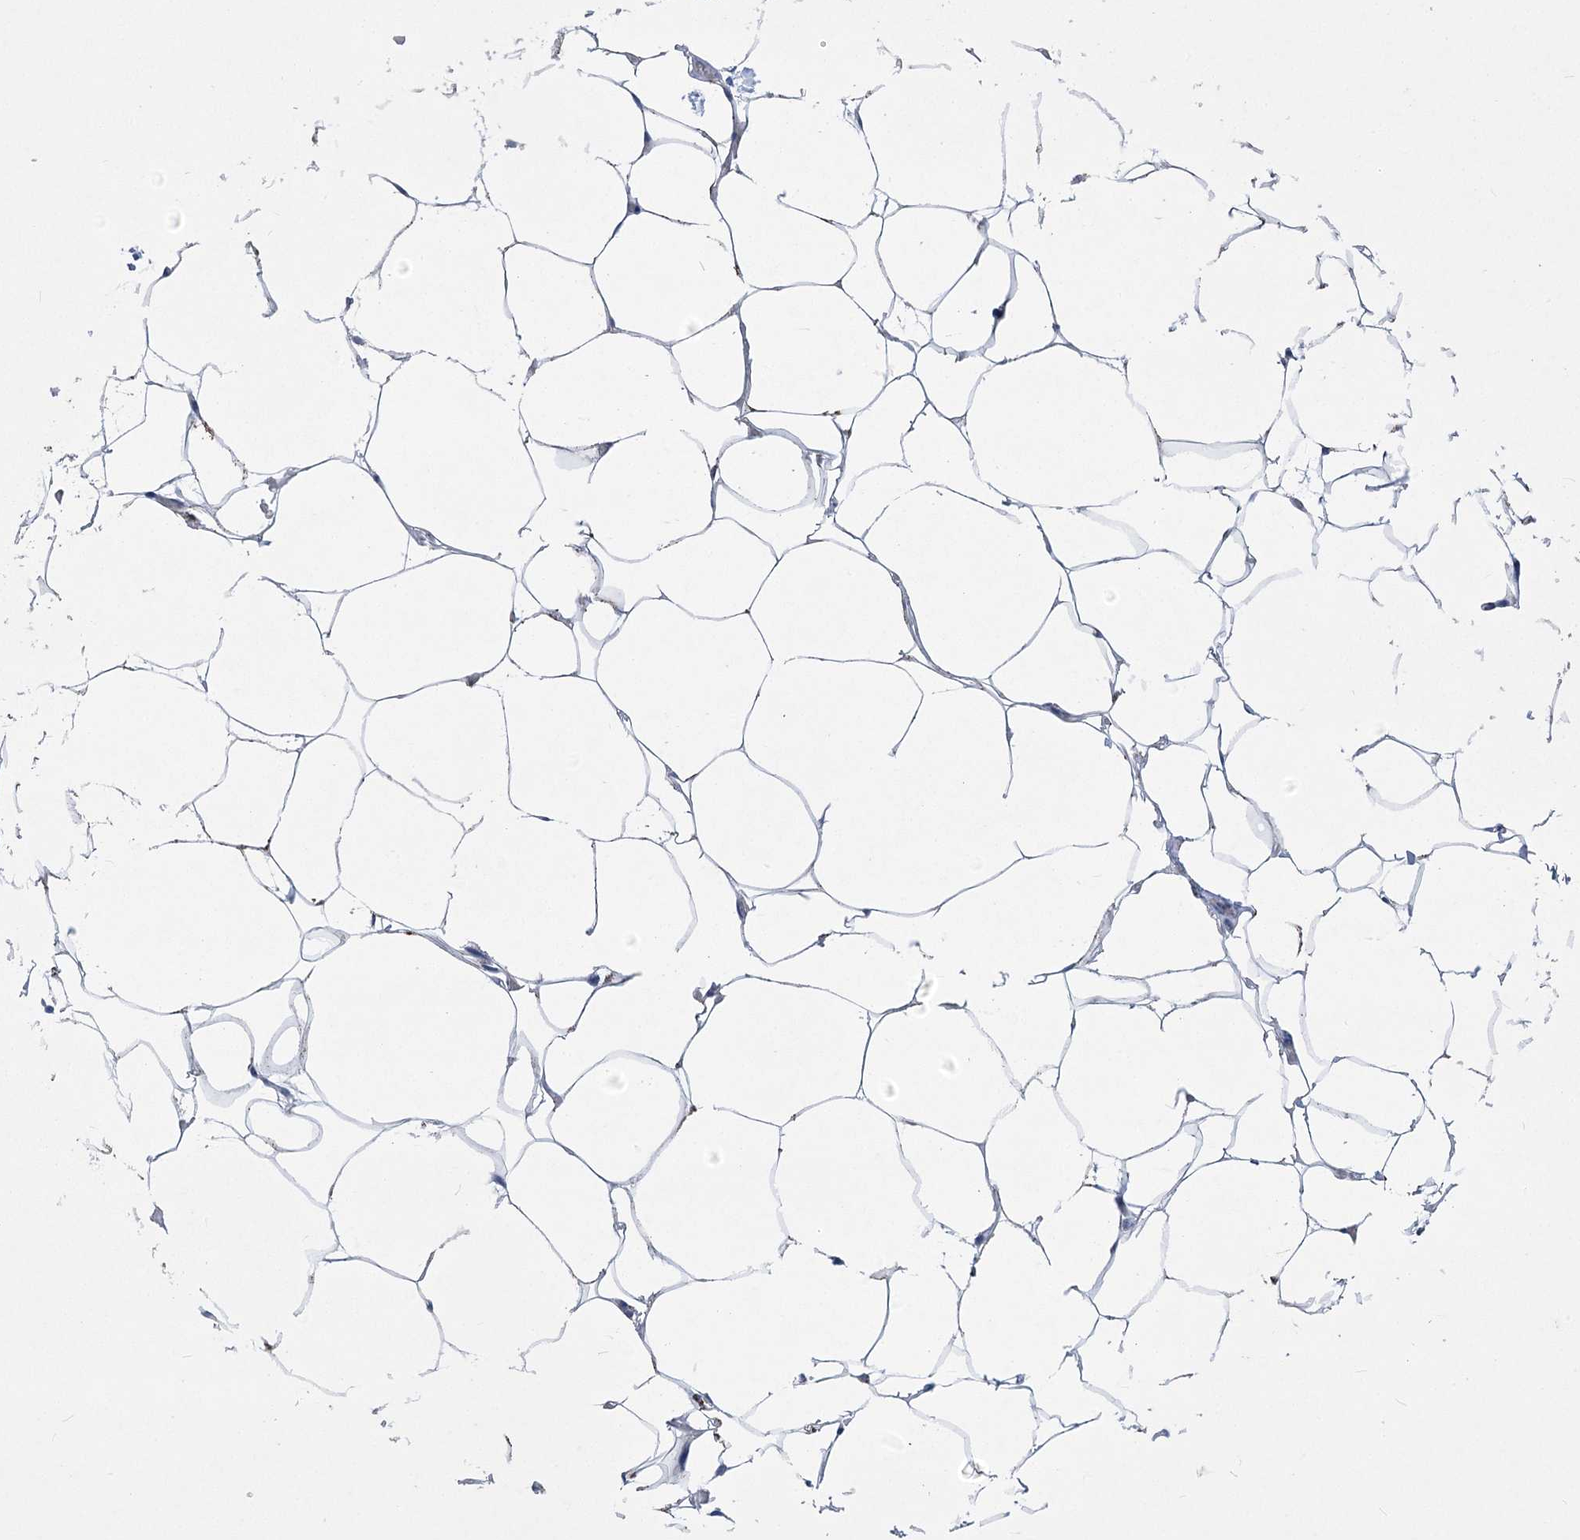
{"staining": {"intensity": "strong", "quantity": "25%-75%", "location": "cytoplasmic/membranous"}, "tissue": "adipose tissue", "cell_type": "Adipocytes", "image_type": "normal", "snomed": [{"axis": "morphology", "description": "Normal tissue, NOS"}, {"axis": "morphology", "description": "Fibrosis, NOS"}, {"axis": "topography", "description": "Breast"}, {"axis": "topography", "description": "Adipose tissue"}], "caption": "Immunohistochemistry (IHC) (DAB (3,3'-diaminobenzidine)) staining of benign human adipose tissue demonstrates strong cytoplasmic/membranous protein positivity in about 25%-75% of adipocytes.", "gene": "PDHB", "patient": {"sex": "female", "age": 39}}